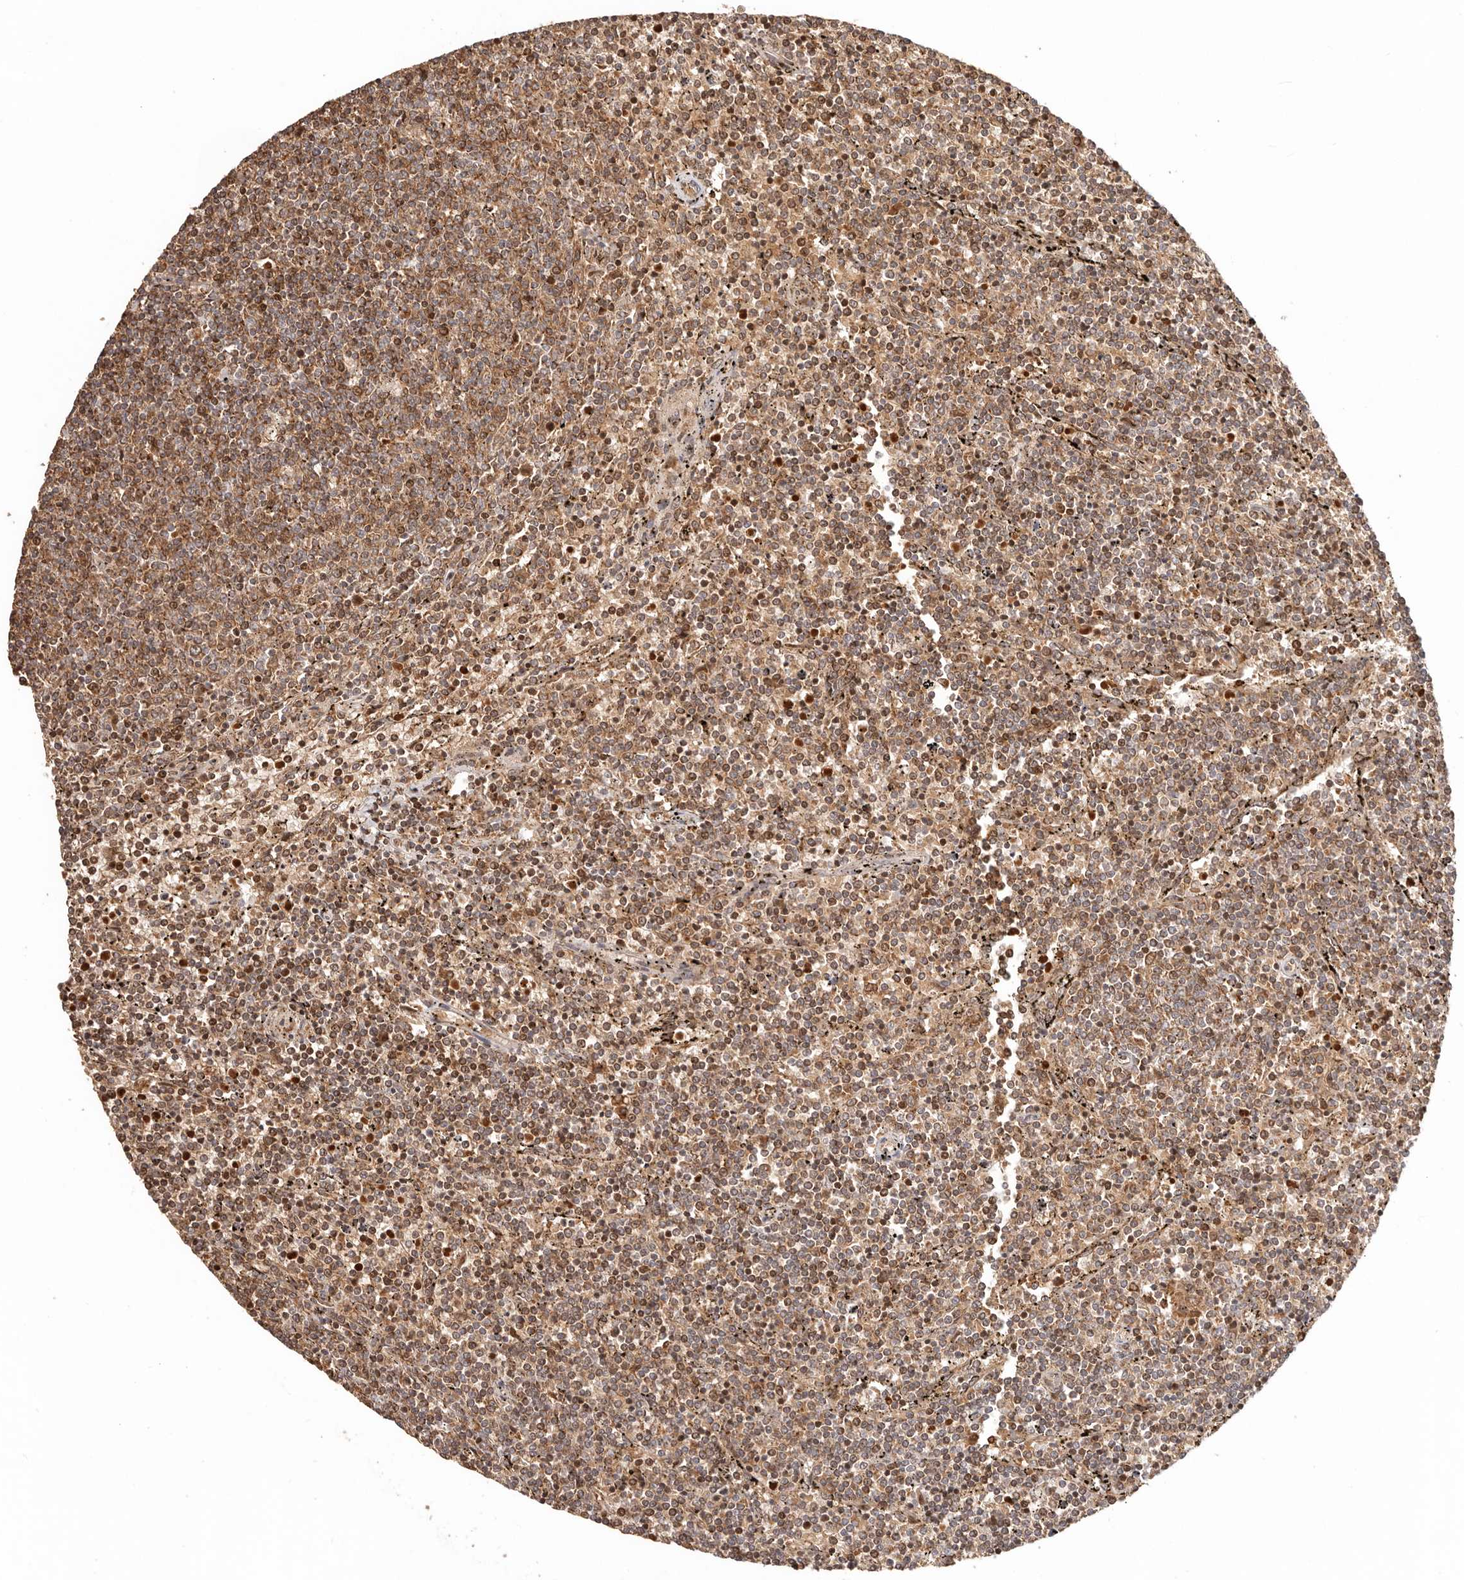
{"staining": {"intensity": "moderate", "quantity": ">75%", "location": "cytoplasmic/membranous"}, "tissue": "lymphoma", "cell_type": "Tumor cells", "image_type": "cancer", "snomed": [{"axis": "morphology", "description": "Malignant lymphoma, non-Hodgkin's type, Low grade"}, {"axis": "topography", "description": "Spleen"}], "caption": "Low-grade malignant lymphoma, non-Hodgkin's type stained for a protein (brown) demonstrates moderate cytoplasmic/membranous positive expression in about >75% of tumor cells.", "gene": "NDUFB11", "patient": {"sex": "female", "age": 50}}